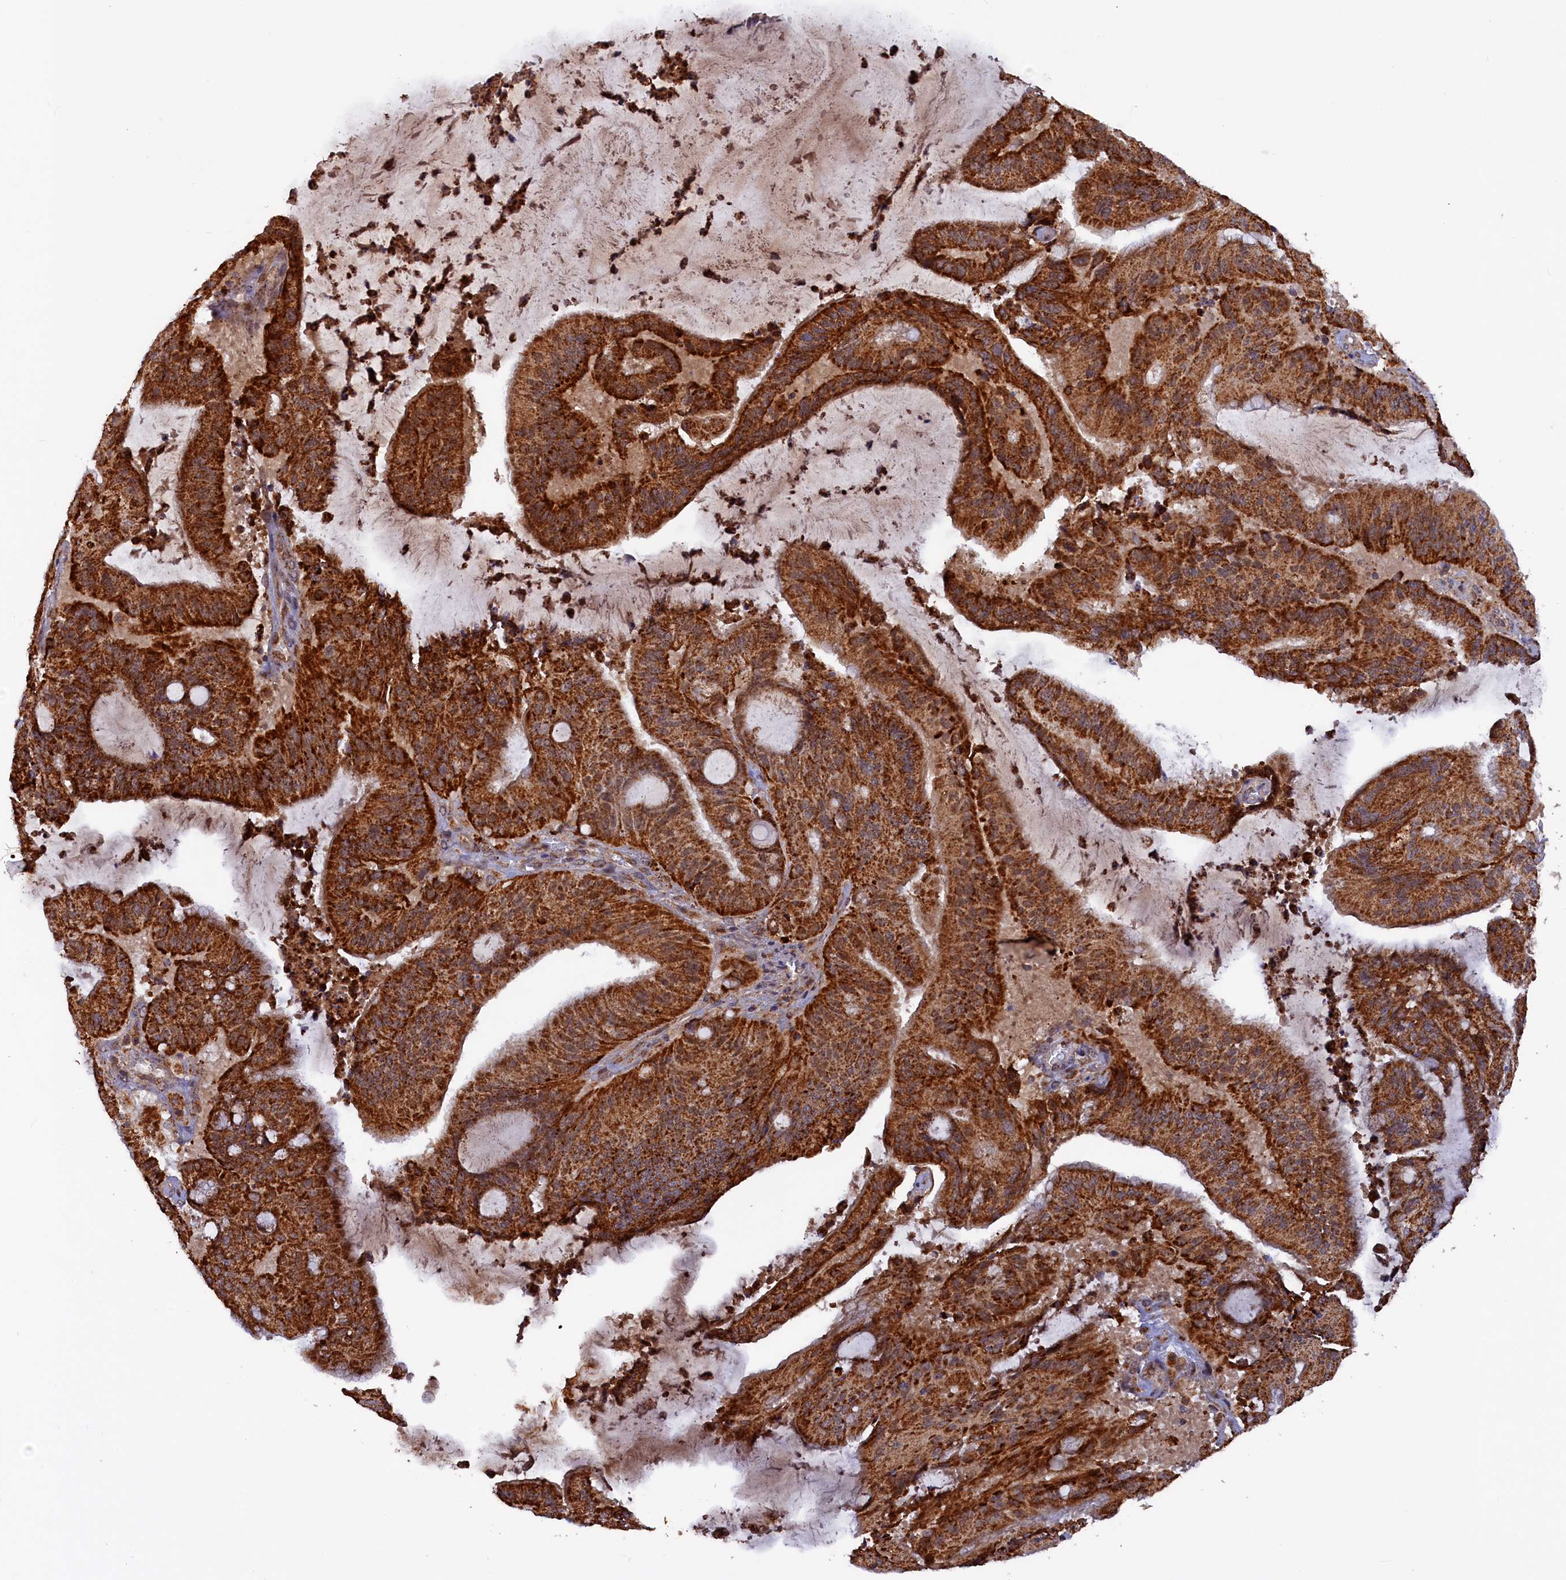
{"staining": {"intensity": "strong", "quantity": ">75%", "location": "cytoplasmic/membranous"}, "tissue": "liver cancer", "cell_type": "Tumor cells", "image_type": "cancer", "snomed": [{"axis": "morphology", "description": "Normal tissue, NOS"}, {"axis": "morphology", "description": "Cholangiocarcinoma"}, {"axis": "topography", "description": "Liver"}, {"axis": "topography", "description": "Peripheral nerve tissue"}], "caption": "Strong cytoplasmic/membranous expression is appreciated in about >75% of tumor cells in liver cancer. (Stains: DAB (3,3'-diaminobenzidine) in brown, nuclei in blue, Microscopy: brightfield microscopy at high magnification).", "gene": "DUS3L", "patient": {"sex": "female", "age": 73}}